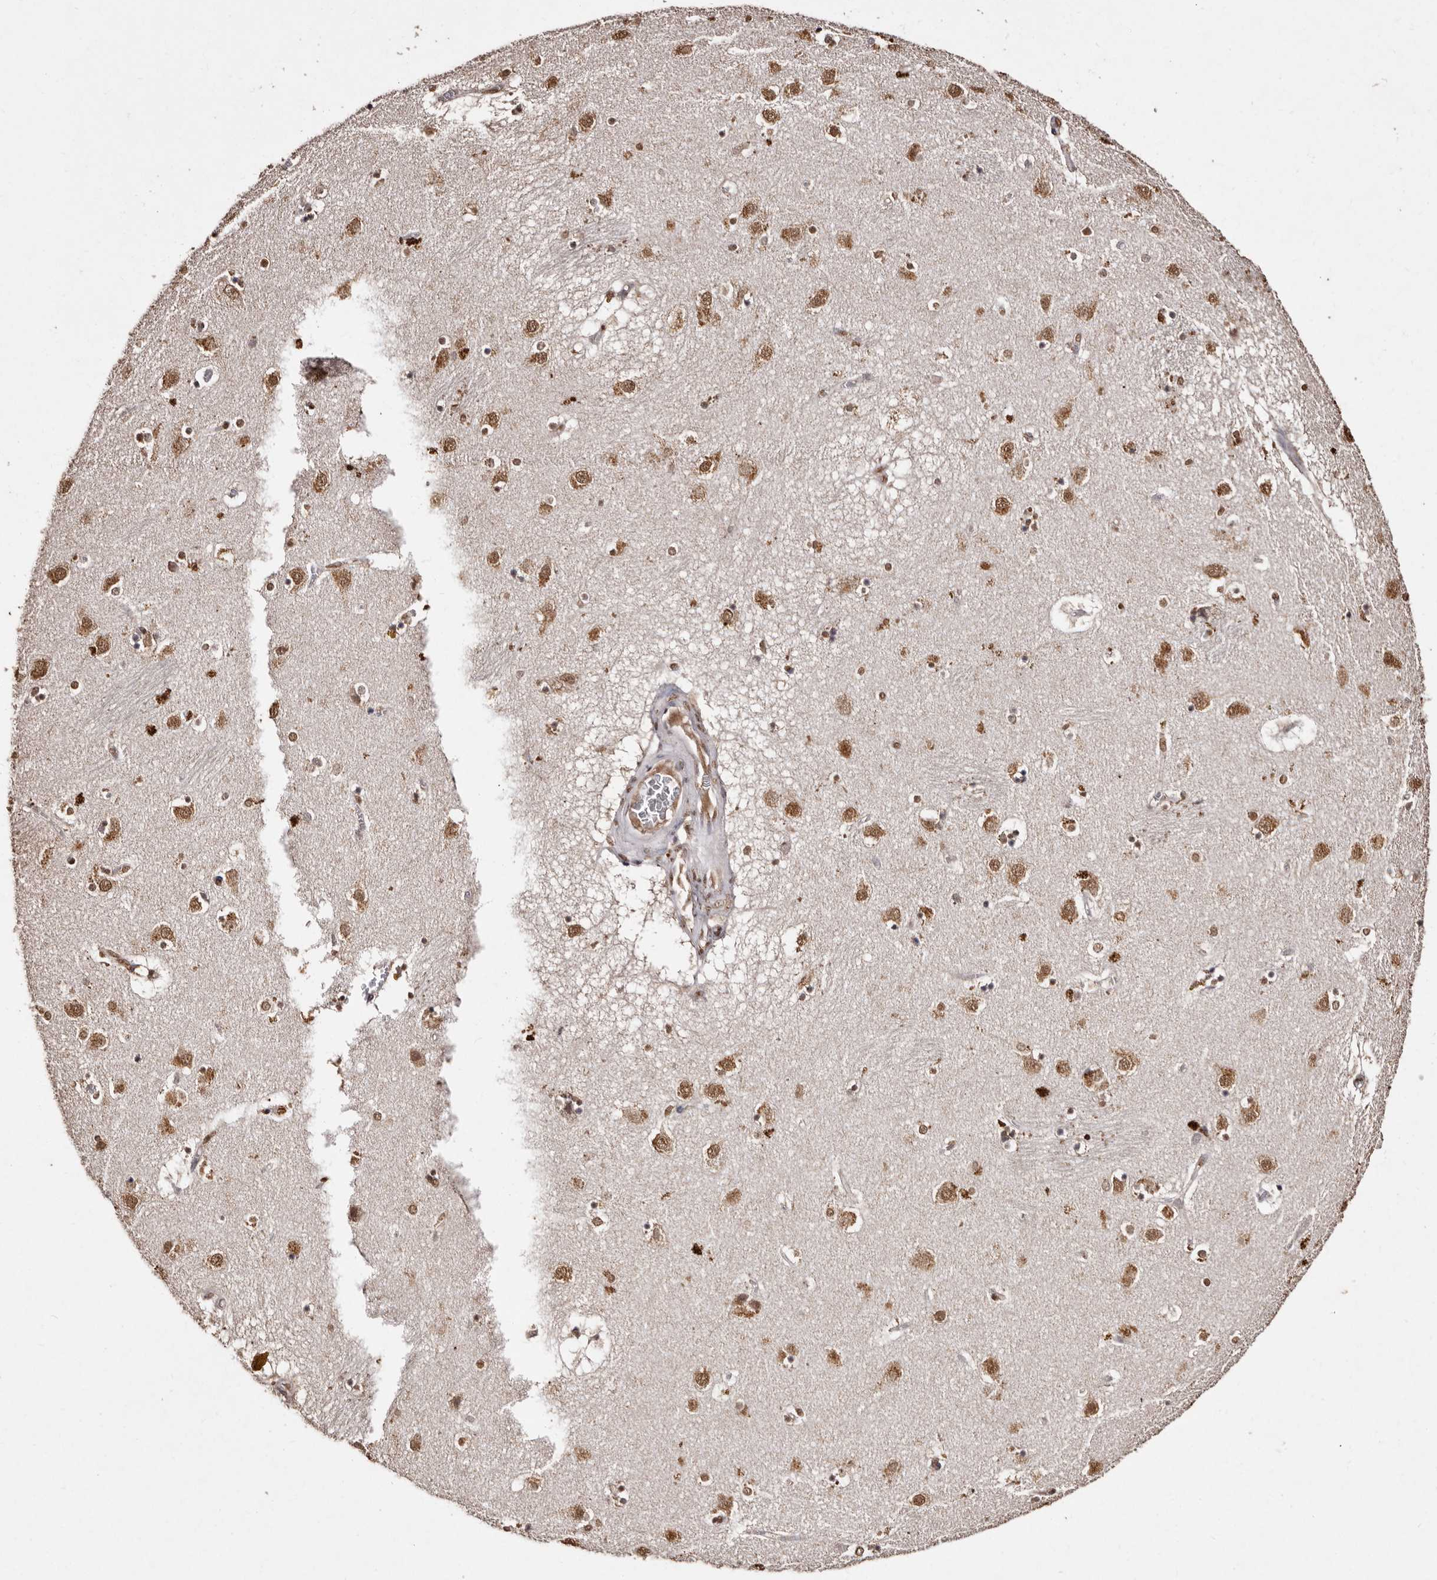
{"staining": {"intensity": "moderate", "quantity": "<25%", "location": "nuclear"}, "tissue": "caudate", "cell_type": "Glial cells", "image_type": "normal", "snomed": [{"axis": "morphology", "description": "Normal tissue, NOS"}, {"axis": "topography", "description": "Lateral ventricle wall"}], "caption": "The histopathology image reveals a brown stain indicating the presence of a protein in the nuclear of glial cells in caudate.", "gene": "ERBB4", "patient": {"sex": "male", "age": 70}}